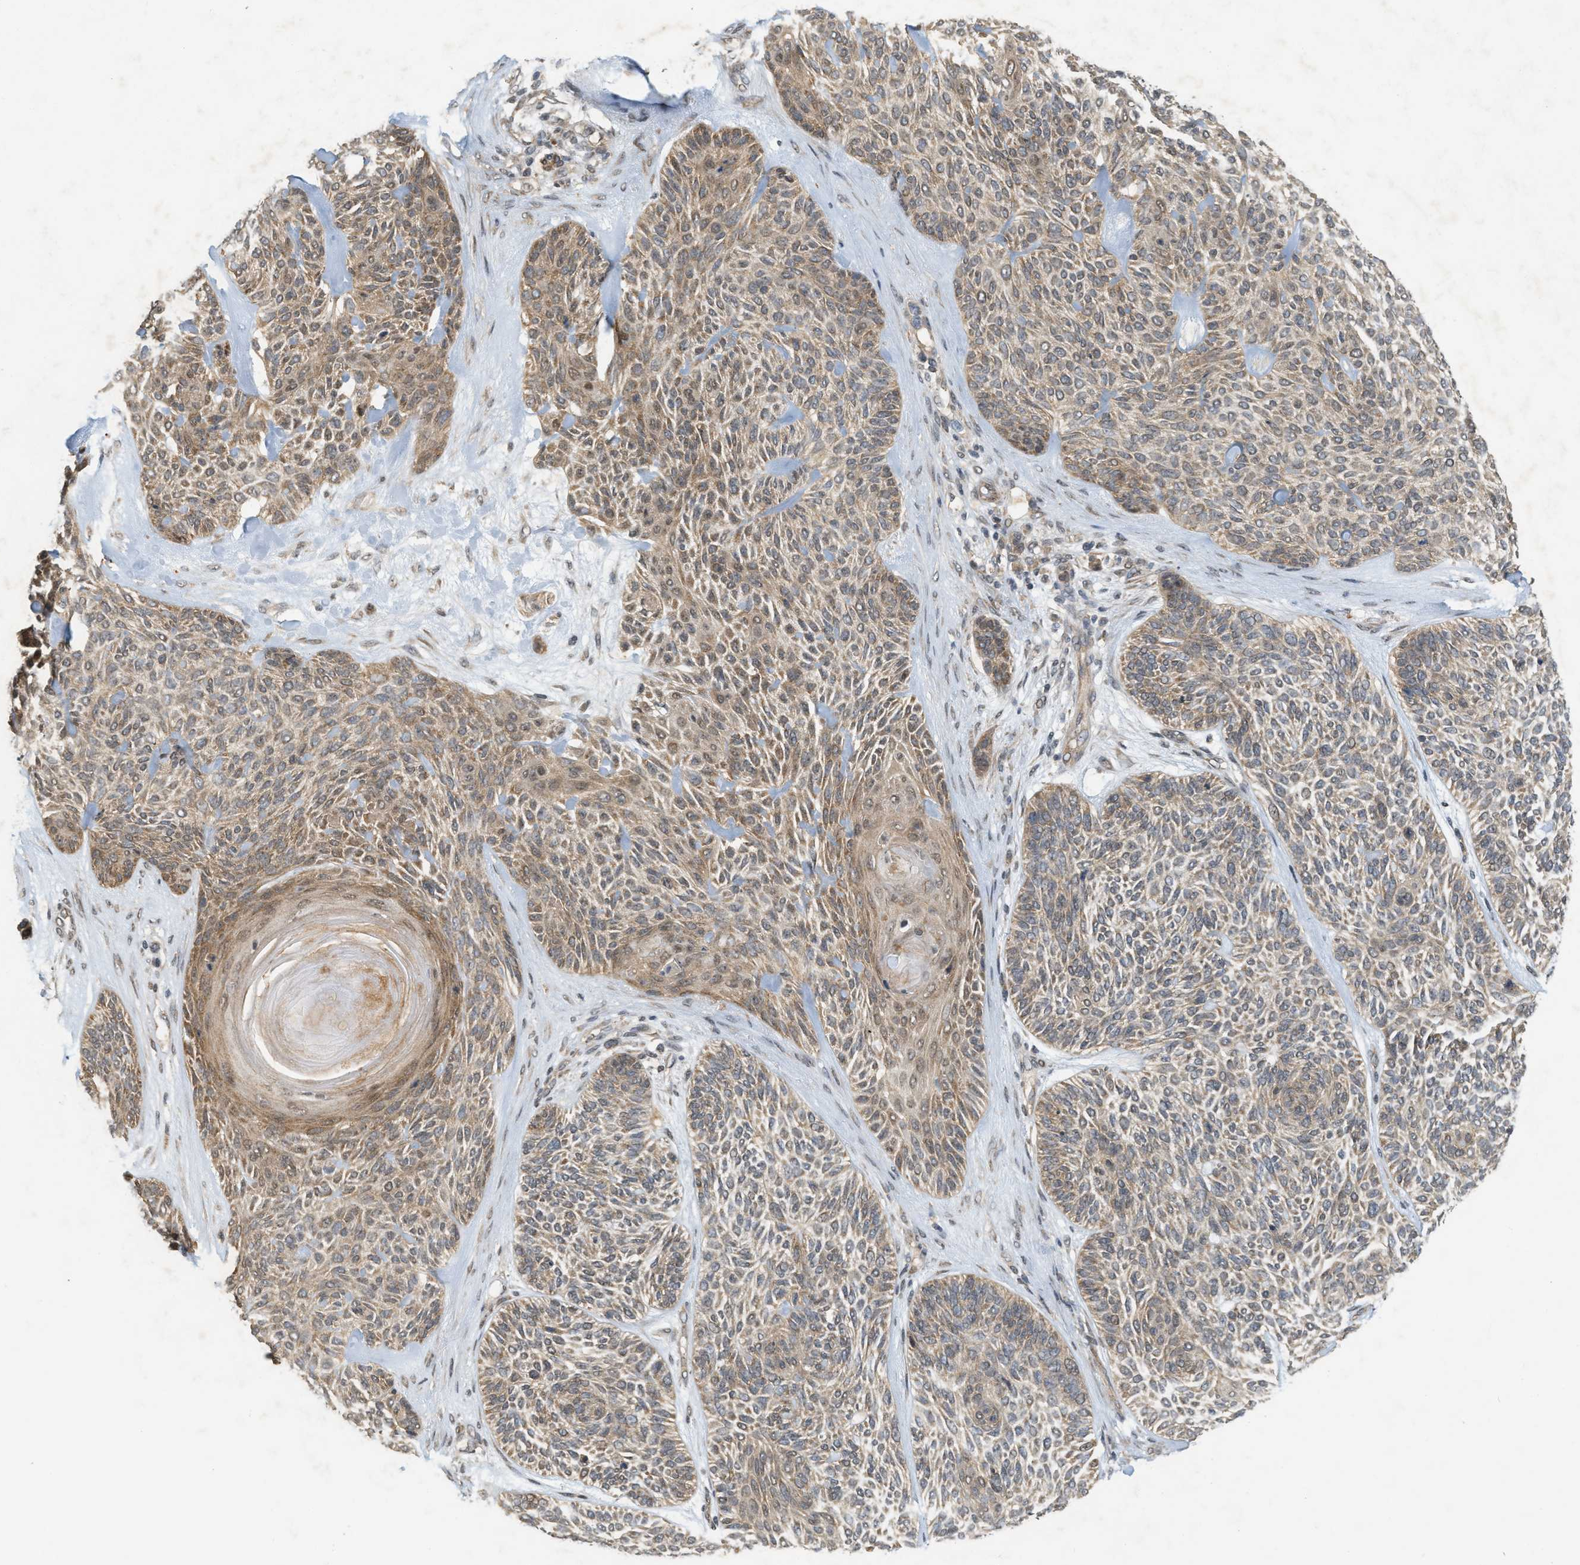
{"staining": {"intensity": "moderate", "quantity": ">75%", "location": "cytoplasmic/membranous"}, "tissue": "skin cancer", "cell_type": "Tumor cells", "image_type": "cancer", "snomed": [{"axis": "morphology", "description": "Basal cell carcinoma"}, {"axis": "topography", "description": "Skin"}], "caption": "High-magnification brightfield microscopy of skin basal cell carcinoma stained with DAB (3,3'-diaminobenzidine) (brown) and counterstained with hematoxylin (blue). tumor cells exhibit moderate cytoplasmic/membranous positivity is appreciated in approximately>75% of cells.", "gene": "PRKD1", "patient": {"sex": "male", "age": 55}}